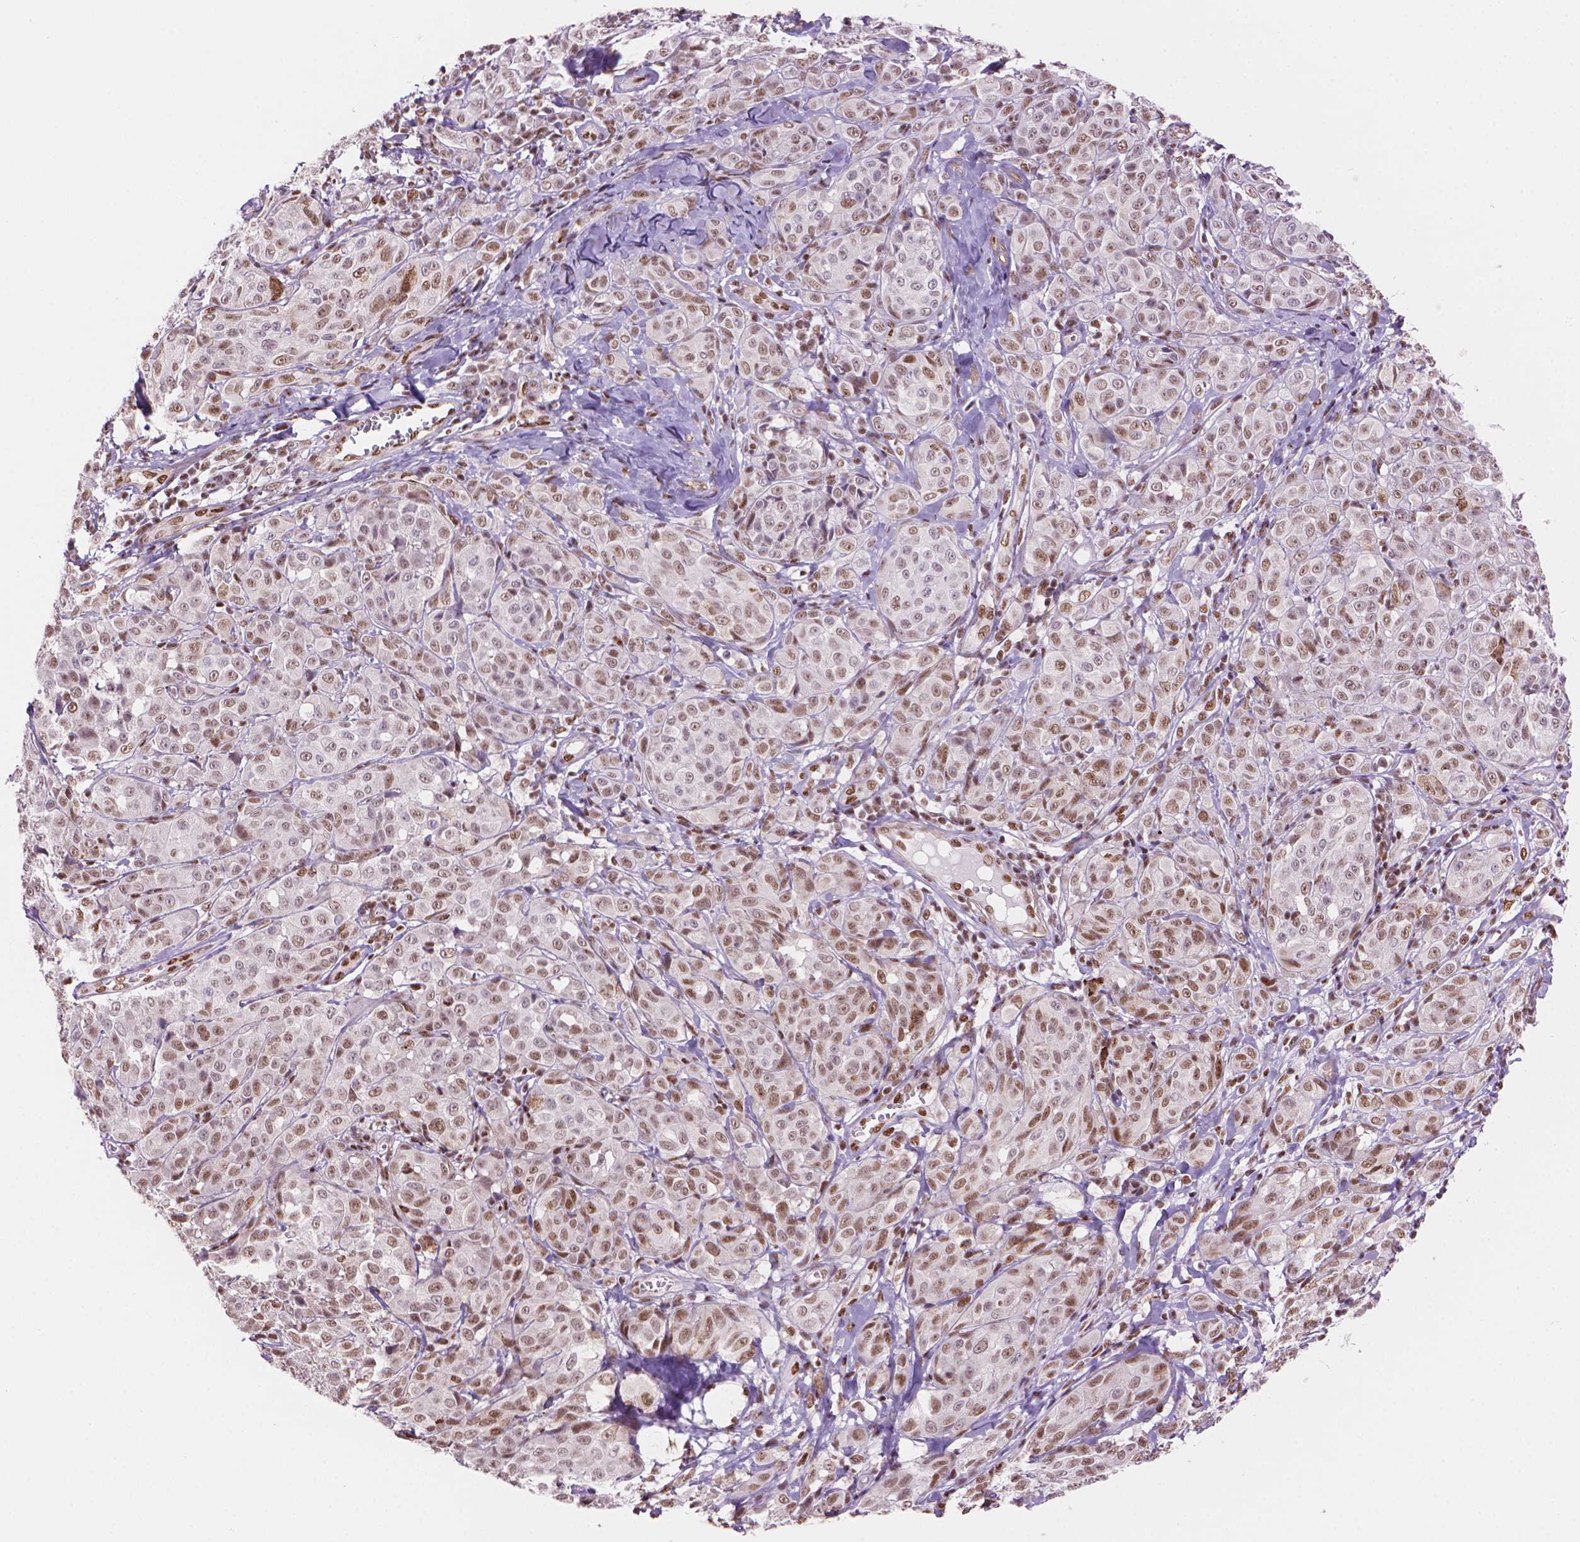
{"staining": {"intensity": "moderate", "quantity": ">75%", "location": "nuclear"}, "tissue": "melanoma", "cell_type": "Tumor cells", "image_type": "cancer", "snomed": [{"axis": "morphology", "description": "Malignant melanoma, NOS"}, {"axis": "topography", "description": "Skin"}], "caption": "Immunohistochemistry (IHC) micrograph of neoplastic tissue: human melanoma stained using immunohistochemistry exhibits medium levels of moderate protein expression localized specifically in the nuclear of tumor cells, appearing as a nuclear brown color.", "gene": "UBN1", "patient": {"sex": "male", "age": 89}}